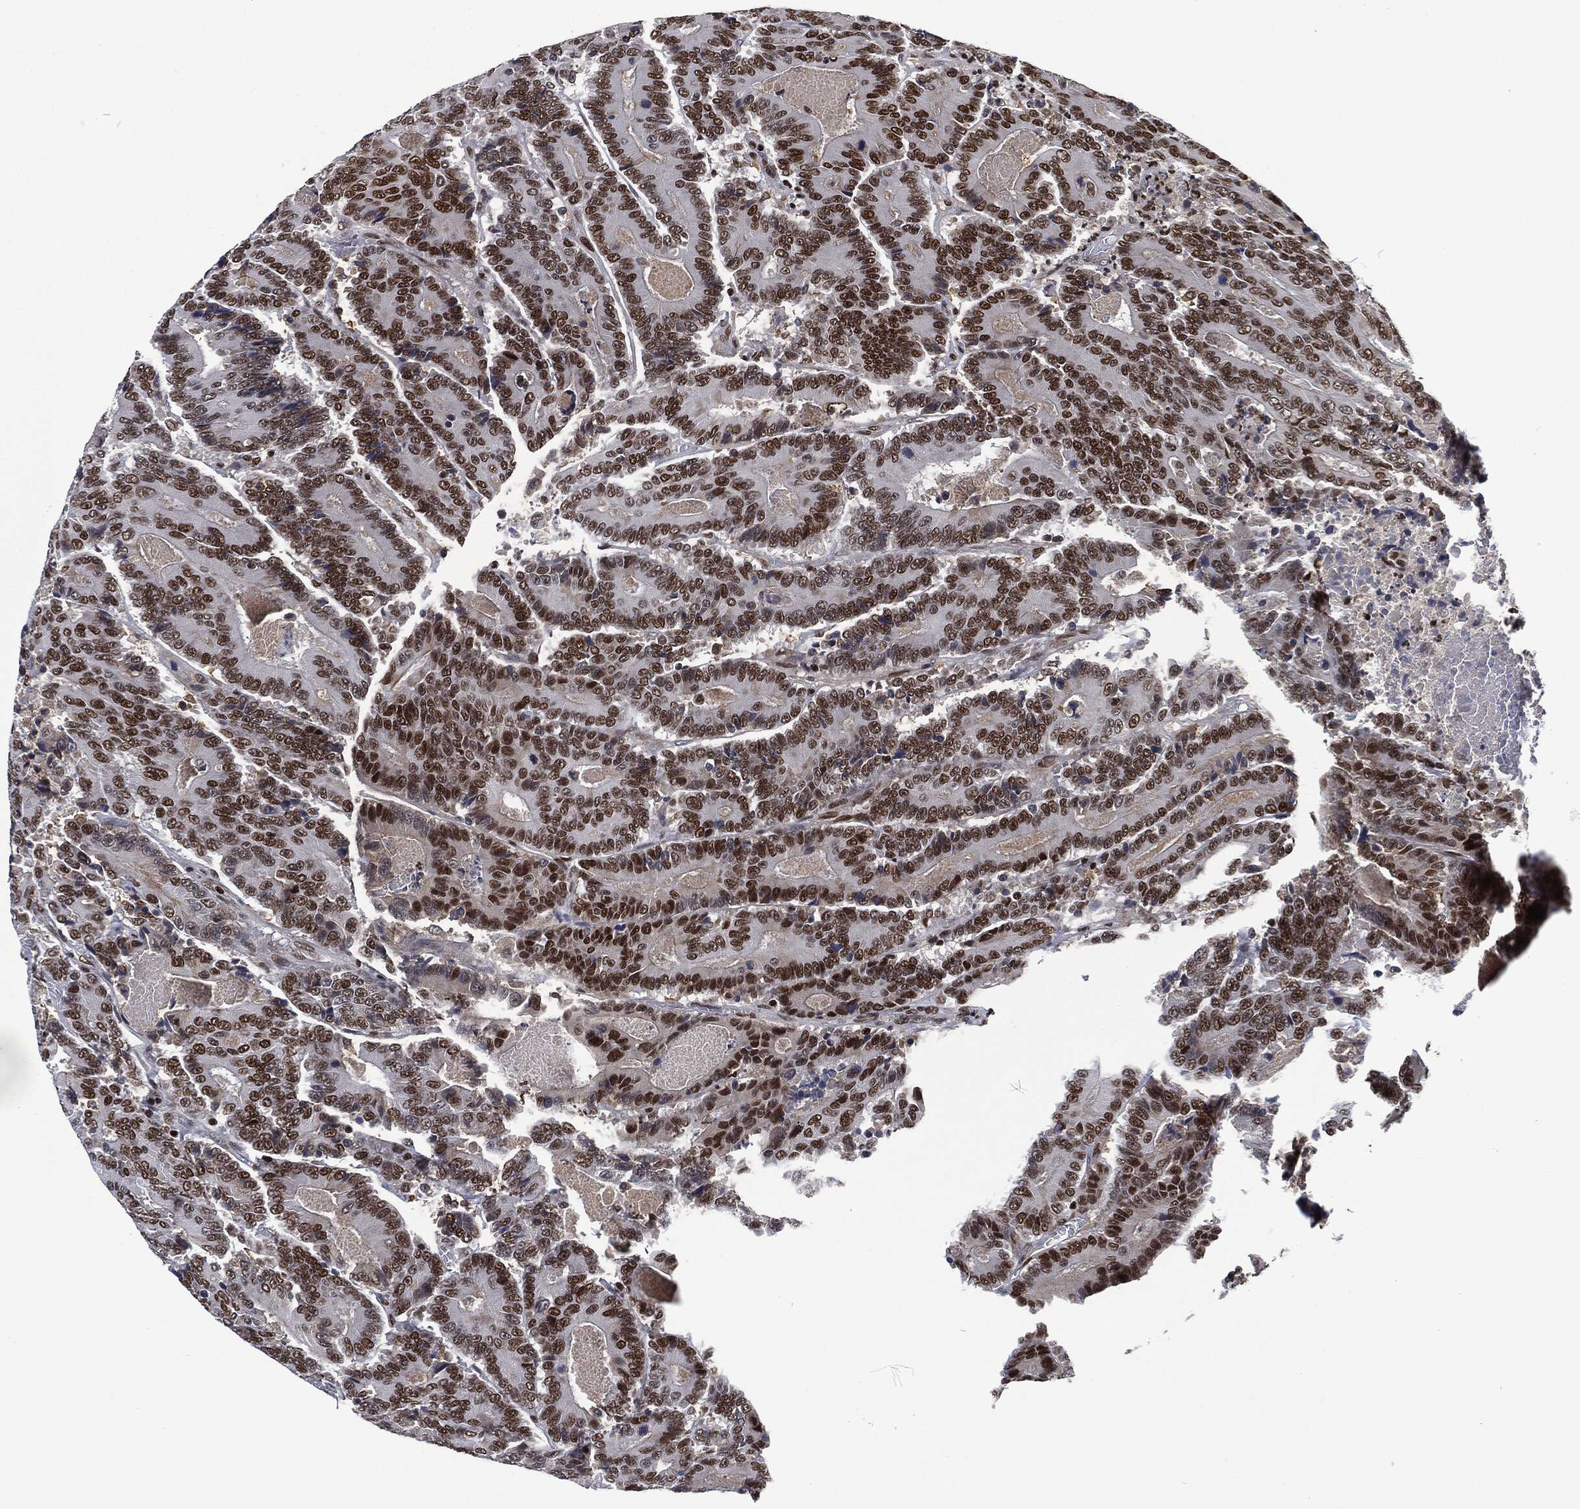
{"staining": {"intensity": "strong", "quantity": "<25%", "location": "nuclear"}, "tissue": "colorectal cancer", "cell_type": "Tumor cells", "image_type": "cancer", "snomed": [{"axis": "morphology", "description": "Adenocarcinoma, NOS"}, {"axis": "topography", "description": "Colon"}], "caption": "Colorectal cancer (adenocarcinoma) stained with IHC shows strong nuclear positivity in about <25% of tumor cells.", "gene": "DCPS", "patient": {"sex": "male", "age": 83}}